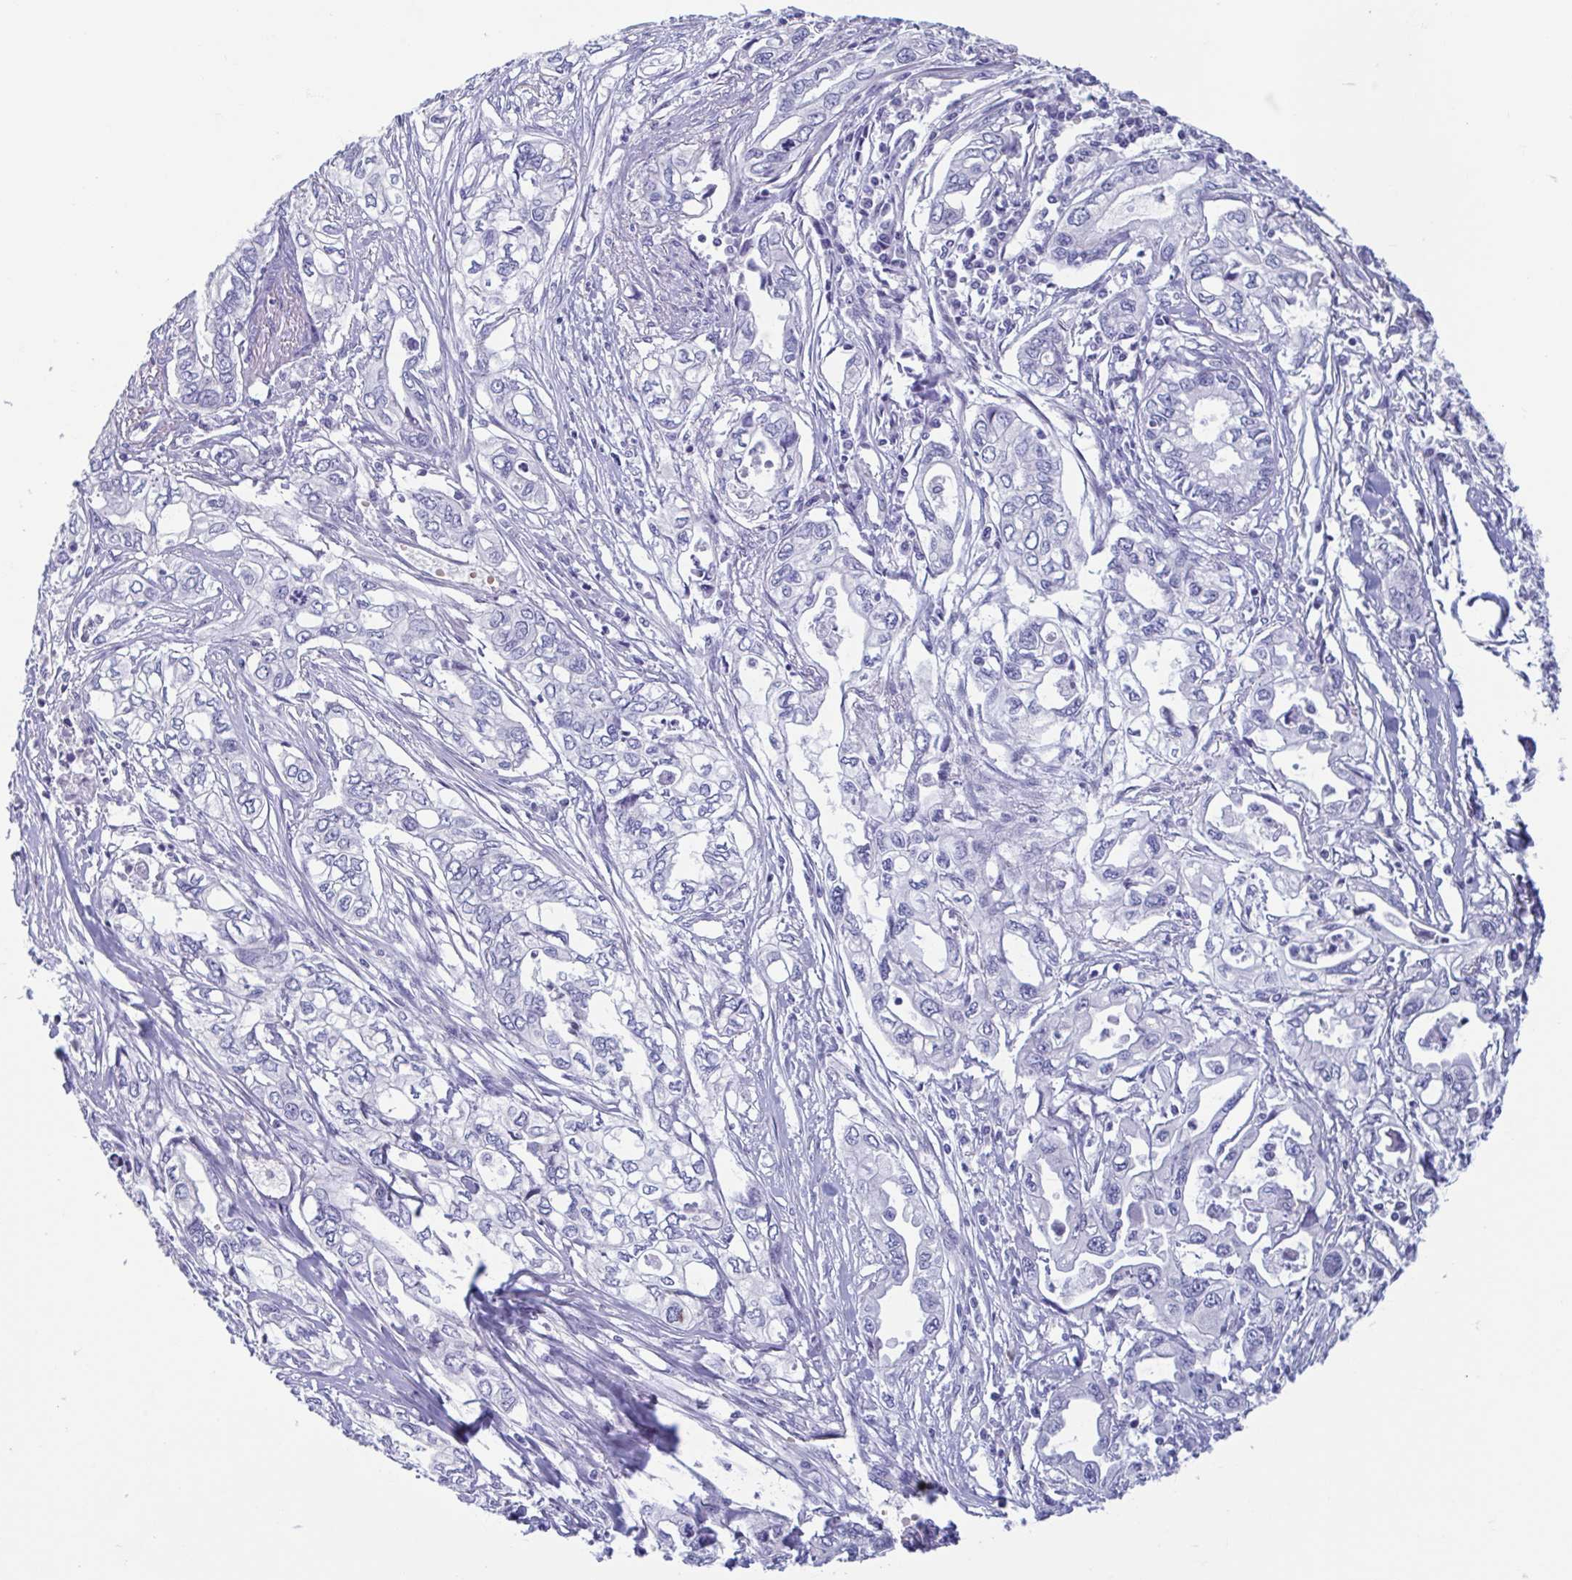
{"staining": {"intensity": "negative", "quantity": "none", "location": "none"}, "tissue": "pancreatic cancer", "cell_type": "Tumor cells", "image_type": "cancer", "snomed": [{"axis": "morphology", "description": "Adenocarcinoma, NOS"}, {"axis": "topography", "description": "Pancreas"}], "caption": "The histopathology image shows no significant expression in tumor cells of adenocarcinoma (pancreatic).", "gene": "MORC4", "patient": {"sex": "male", "age": 68}}